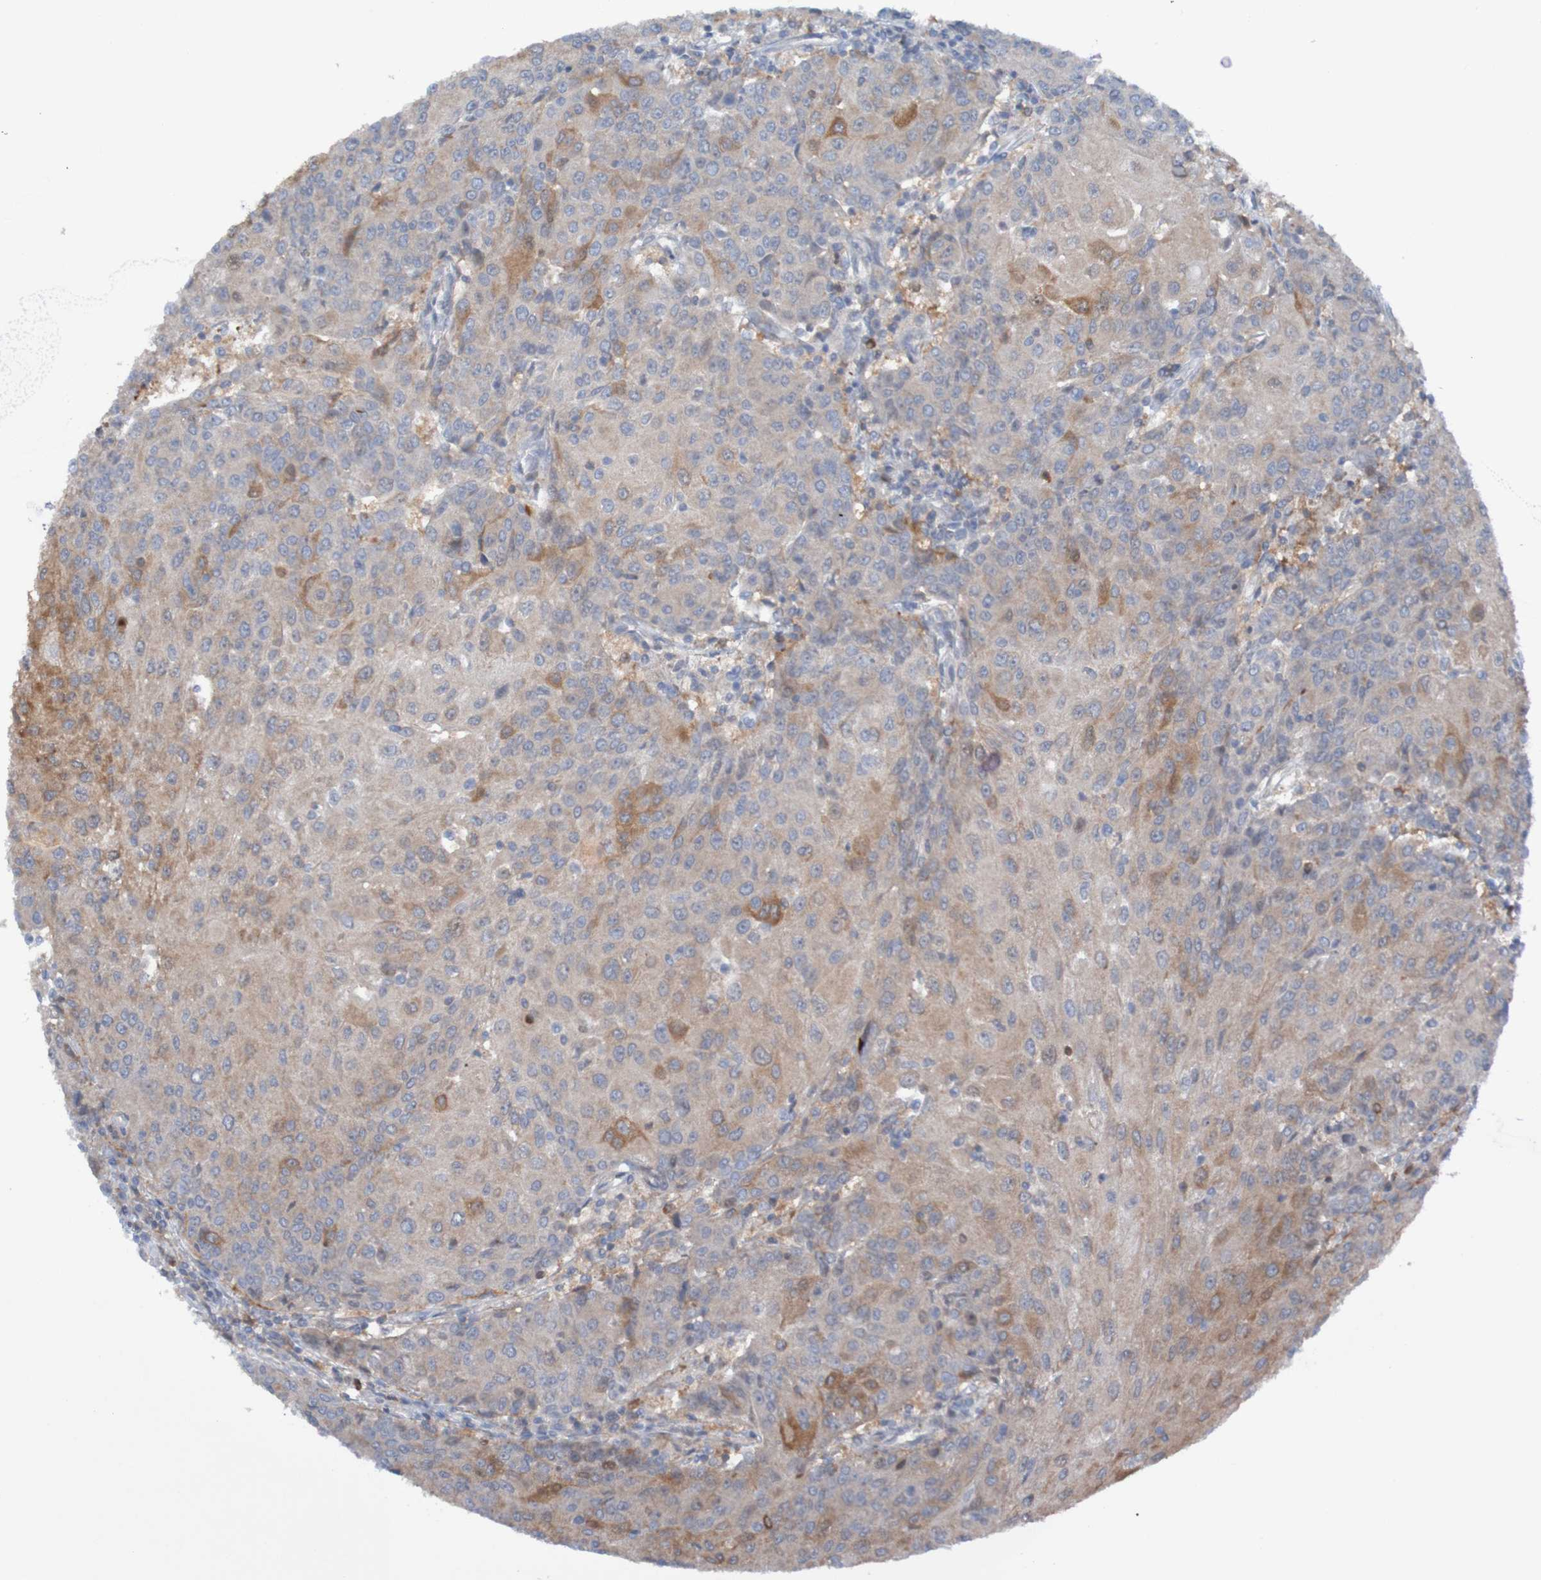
{"staining": {"intensity": "moderate", "quantity": "25%-75%", "location": "cytoplasmic/membranous"}, "tissue": "urothelial cancer", "cell_type": "Tumor cells", "image_type": "cancer", "snomed": [{"axis": "morphology", "description": "Urothelial carcinoma, High grade"}, {"axis": "topography", "description": "Urinary bladder"}], "caption": "Urothelial carcinoma (high-grade) stained with DAB (3,3'-diaminobenzidine) immunohistochemistry demonstrates medium levels of moderate cytoplasmic/membranous staining in approximately 25%-75% of tumor cells.", "gene": "ANGPT4", "patient": {"sex": "female", "age": 85}}